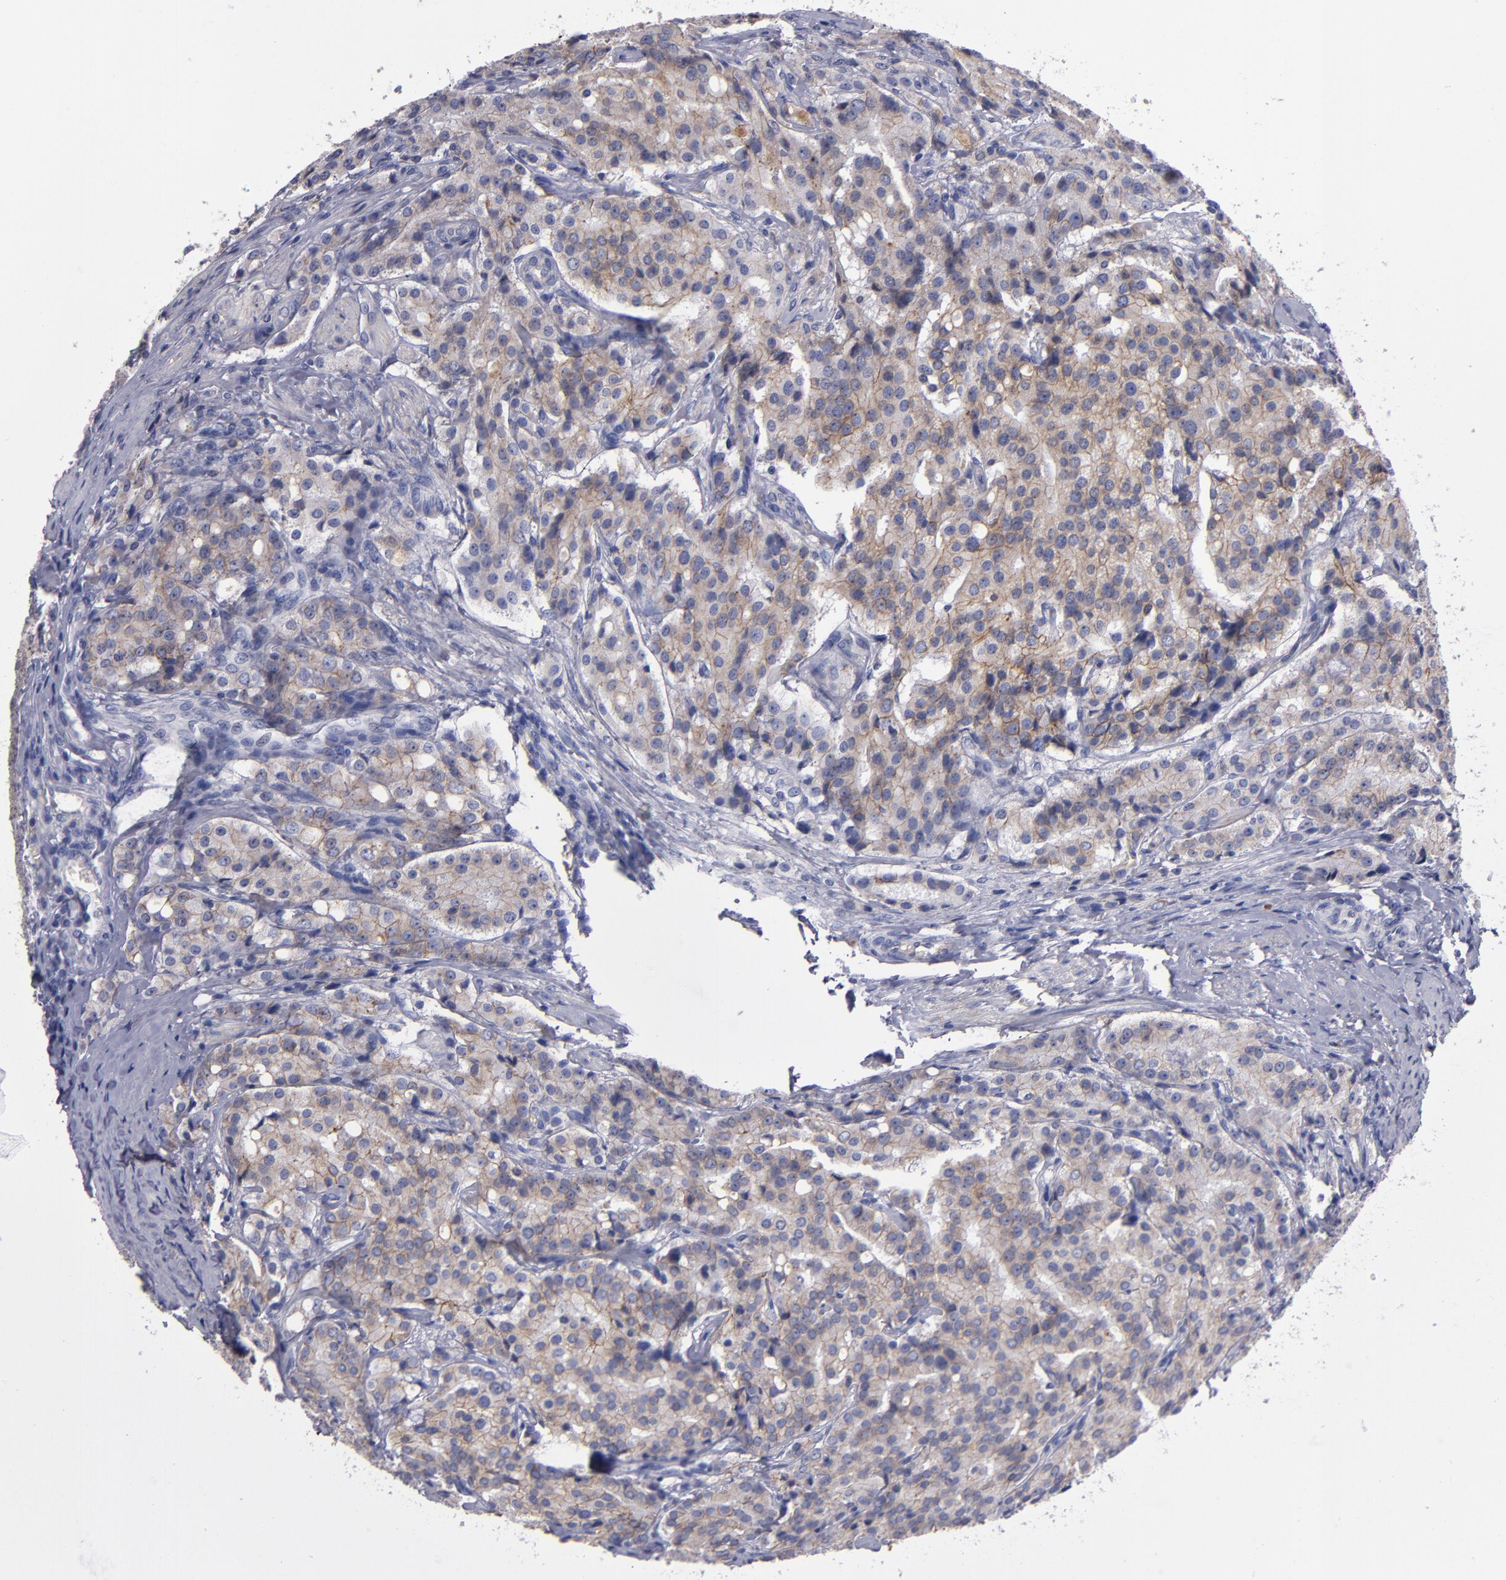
{"staining": {"intensity": "weak", "quantity": ">75%", "location": "cytoplasmic/membranous"}, "tissue": "prostate cancer", "cell_type": "Tumor cells", "image_type": "cancer", "snomed": [{"axis": "morphology", "description": "Adenocarcinoma, Medium grade"}, {"axis": "topography", "description": "Prostate"}], "caption": "IHC micrograph of neoplastic tissue: human medium-grade adenocarcinoma (prostate) stained using immunohistochemistry (IHC) shows low levels of weak protein expression localized specifically in the cytoplasmic/membranous of tumor cells, appearing as a cytoplasmic/membranous brown color.", "gene": "CDH3", "patient": {"sex": "male", "age": 72}}